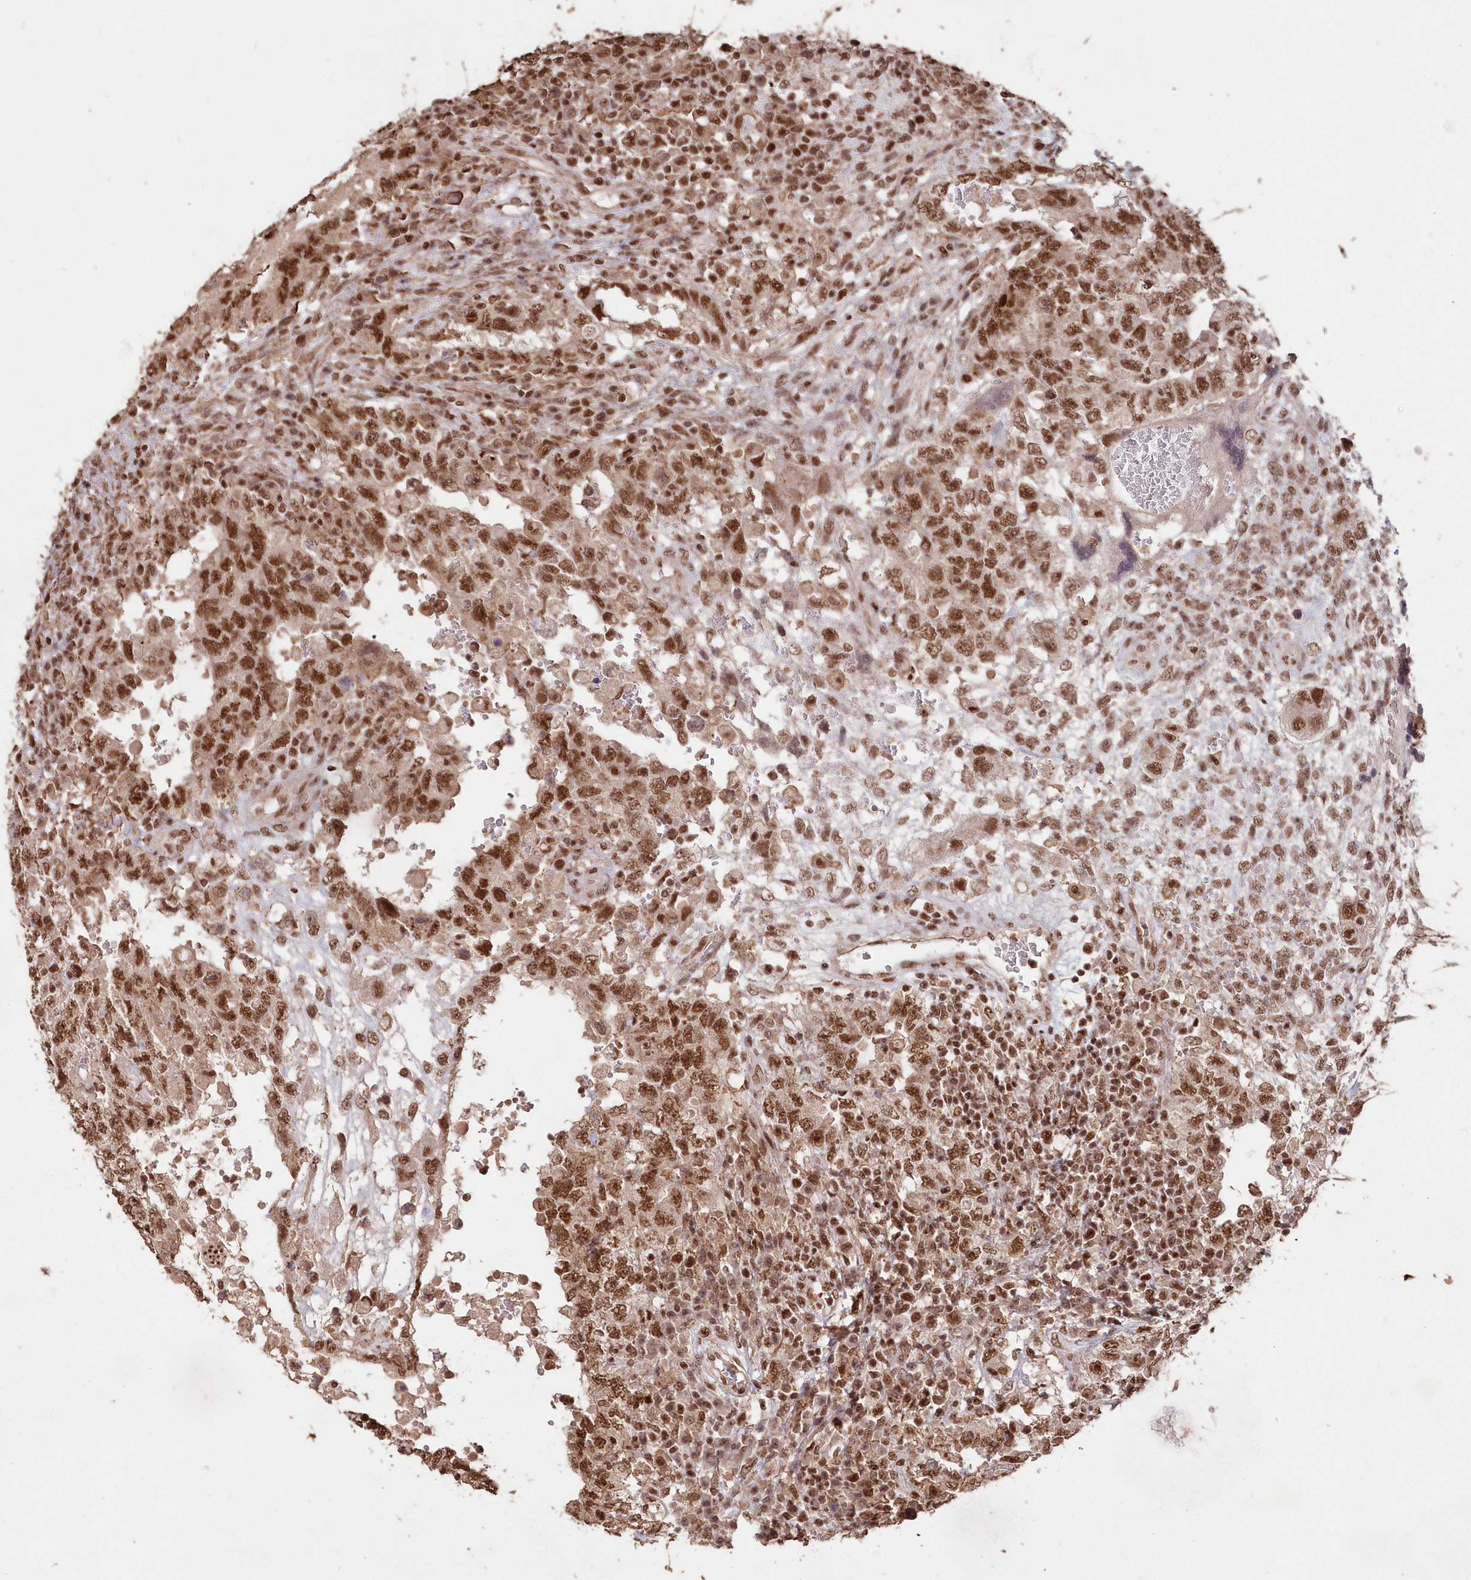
{"staining": {"intensity": "strong", "quantity": ">75%", "location": "nuclear"}, "tissue": "testis cancer", "cell_type": "Tumor cells", "image_type": "cancer", "snomed": [{"axis": "morphology", "description": "Carcinoma, Embryonal, NOS"}, {"axis": "topography", "description": "Testis"}], "caption": "About >75% of tumor cells in human testis cancer (embryonal carcinoma) reveal strong nuclear protein expression as visualized by brown immunohistochemical staining.", "gene": "PDS5A", "patient": {"sex": "male", "age": 26}}